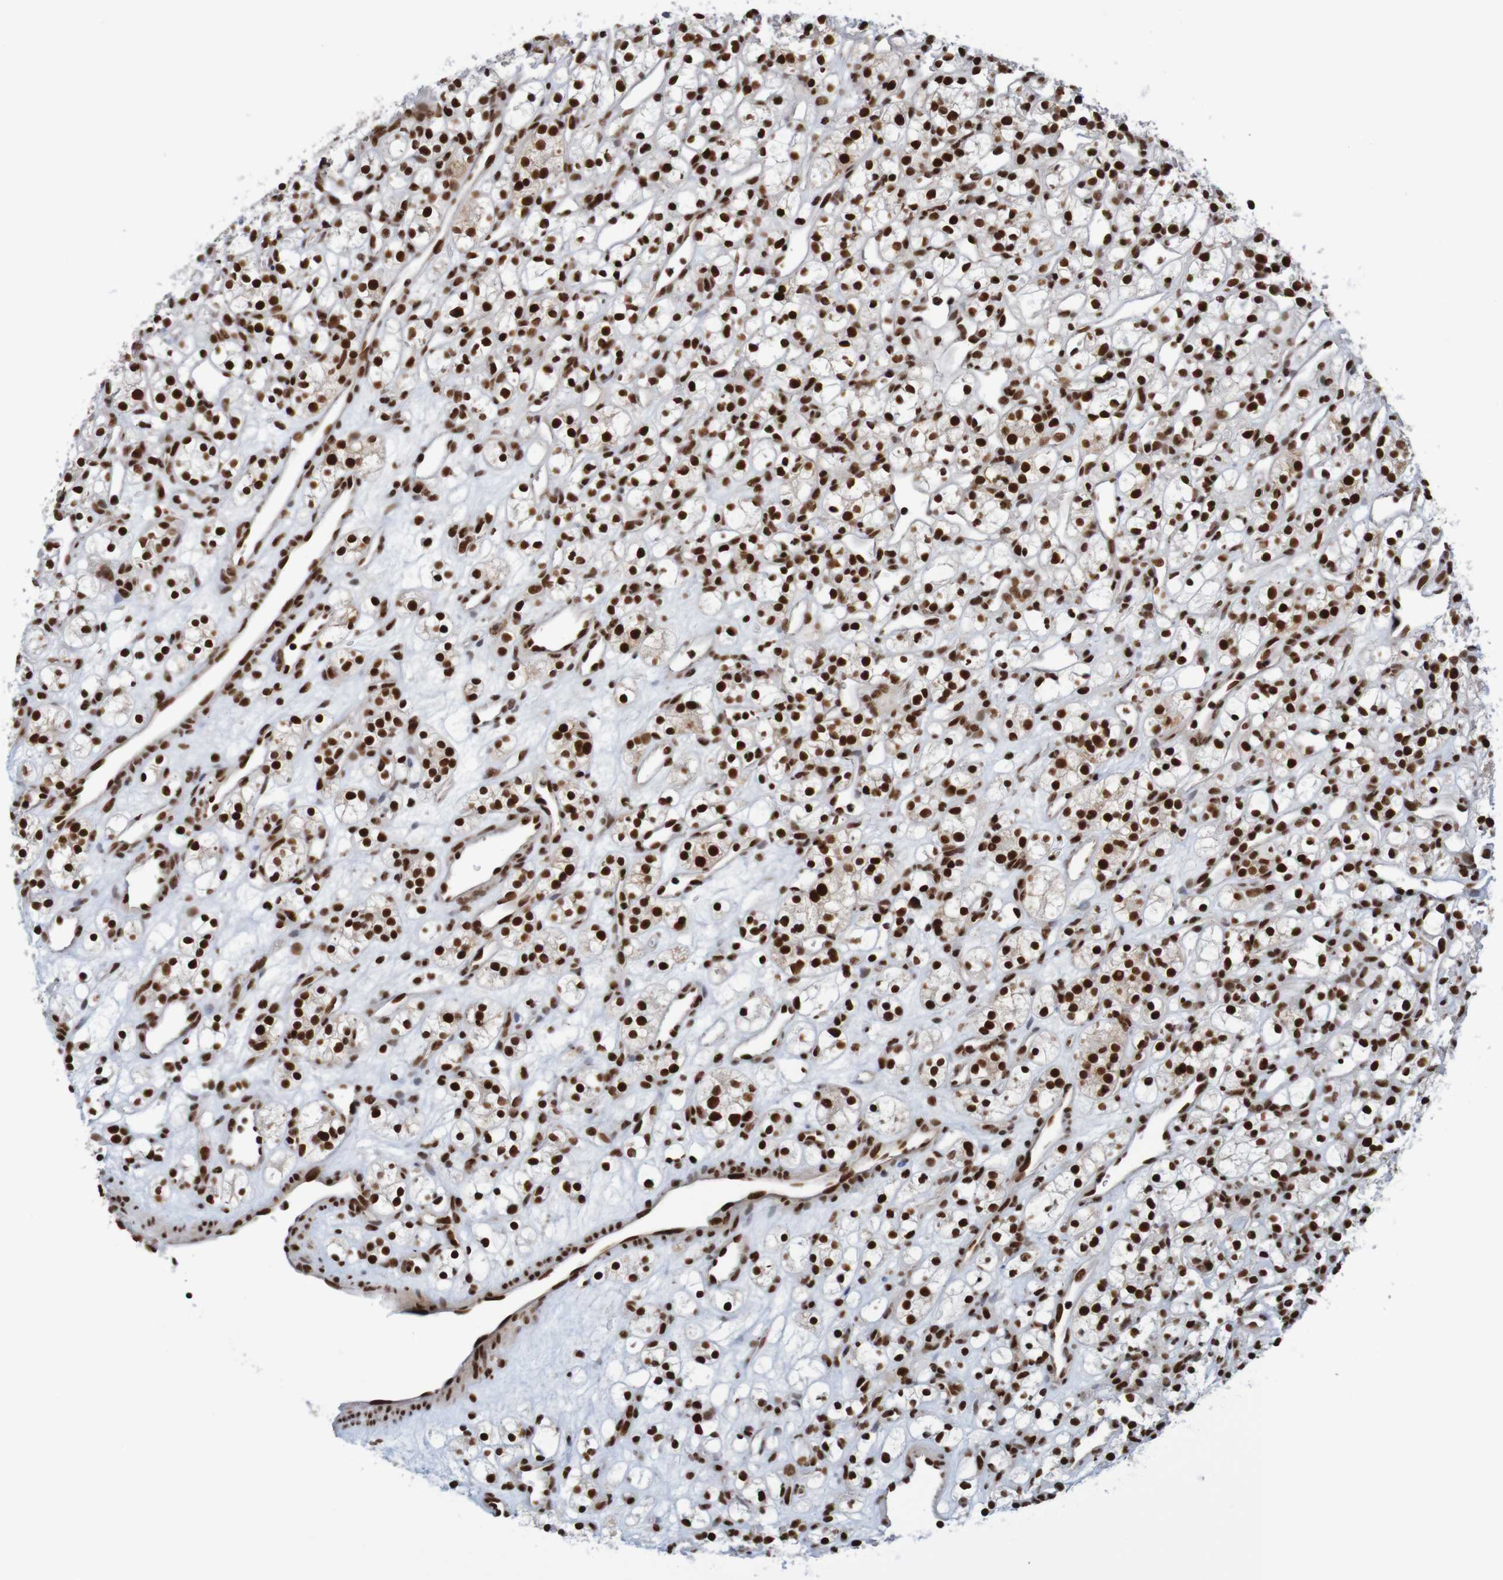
{"staining": {"intensity": "strong", "quantity": ">75%", "location": "nuclear"}, "tissue": "renal cancer", "cell_type": "Tumor cells", "image_type": "cancer", "snomed": [{"axis": "morphology", "description": "Adenocarcinoma, NOS"}, {"axis": "topography", "description": "Kidney"}], "caption": "This photomicrograph reveals immunohistochemistry staining of human adenocarcinoma (renal), with high strong nuclear positivity in about >75% of tumor cells.", "gene": "THRAP3", "patient": {"sex": "female", "age": 60}}